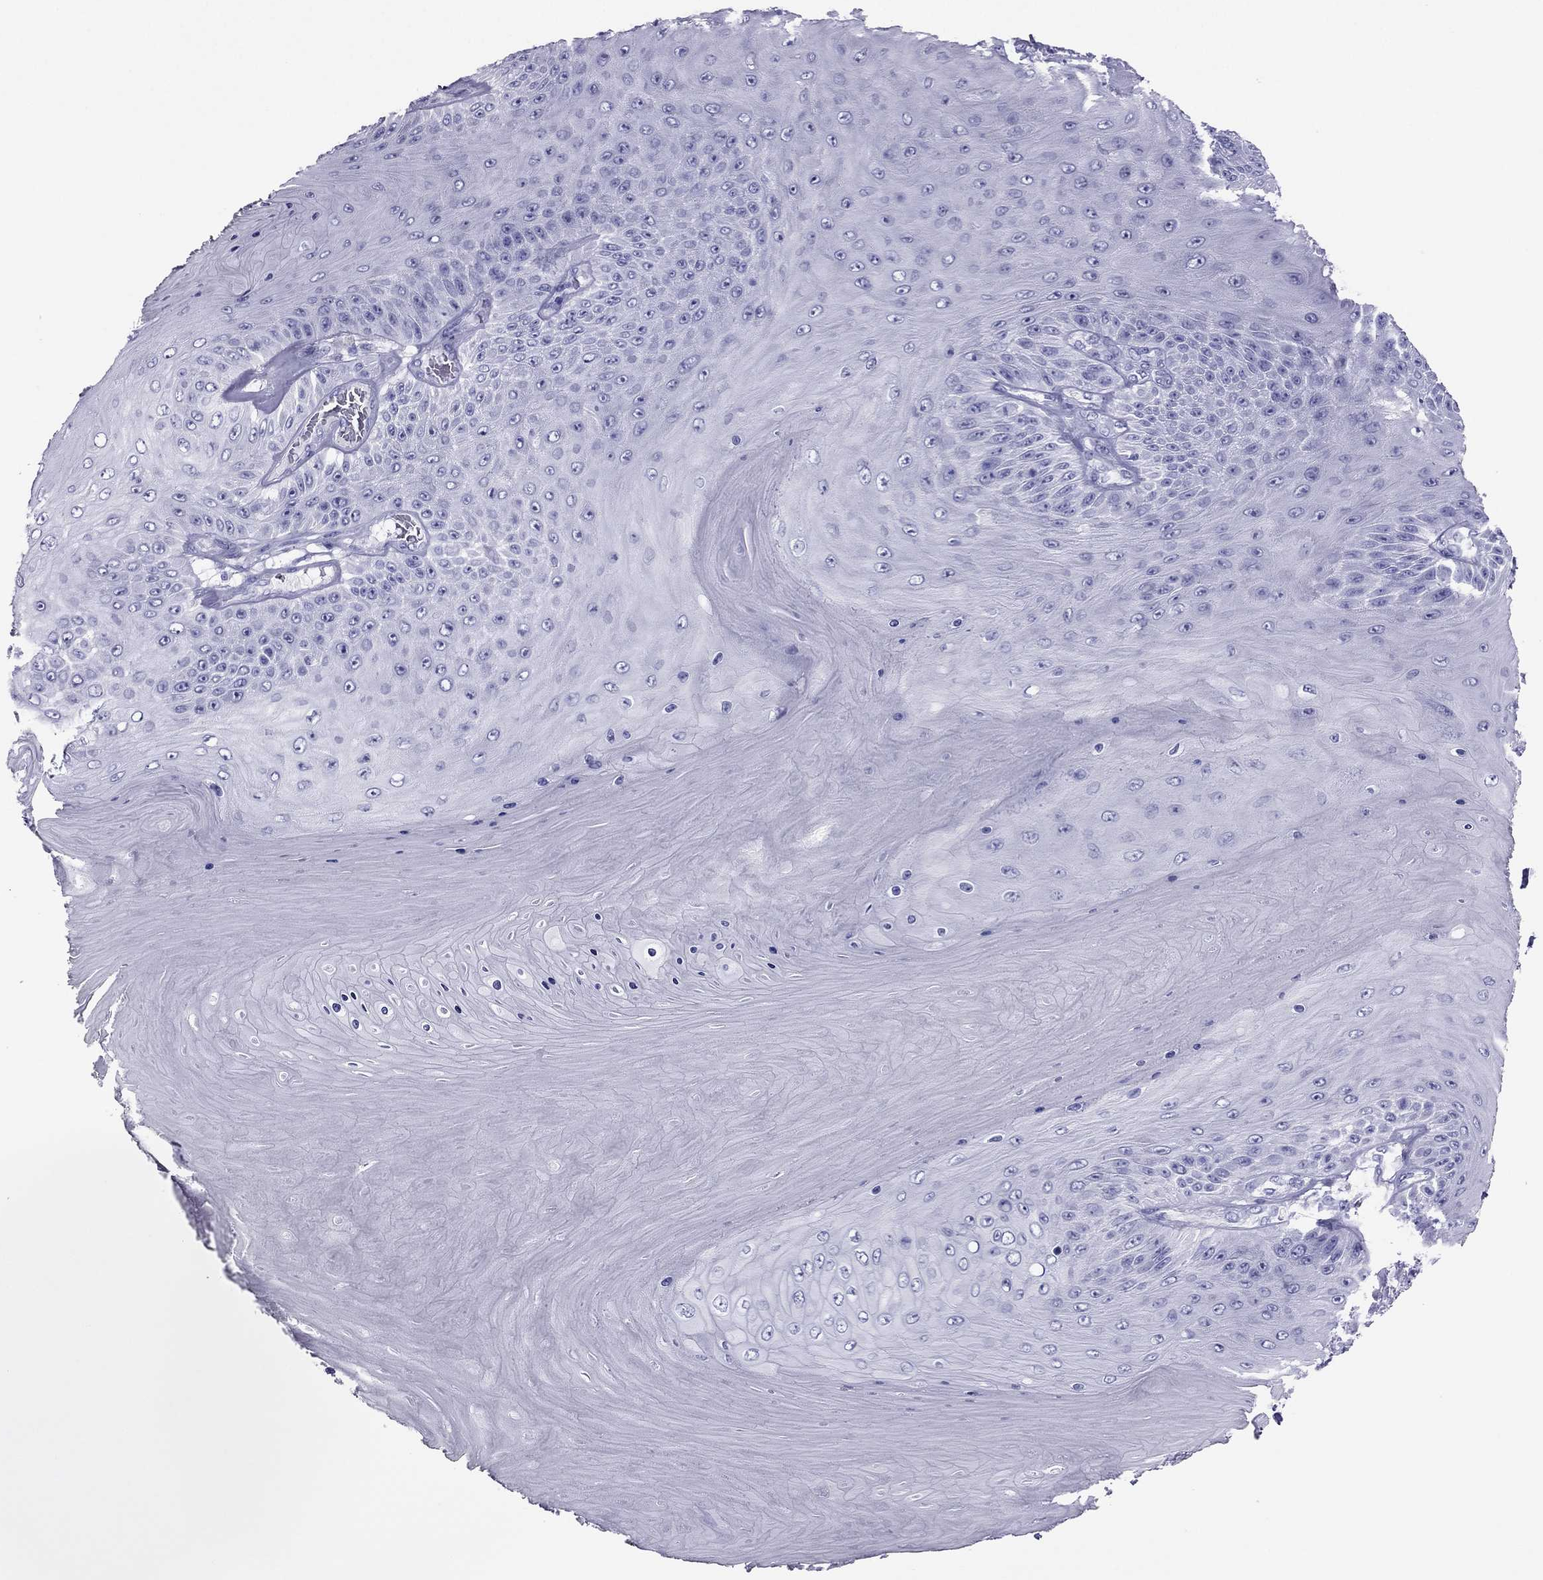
{"staining": {"intensity": "negative", "quantity": "none", "location": "none"}, "tissue": "skin cancer", "cell_type": "Tumor cells", "image_type": "cancer", "snomed": [{"axis": "morphology", "description": "Squamous cell carcinoma, NOS"}, {"axis": "topography", "description": "Skin"}], "caption": "This is an IHC micrograph of human skin cancer. There is no positivity in tumor cells.", "gene": "PDE6A", "patient": {"sex": "male", "age": 62}}